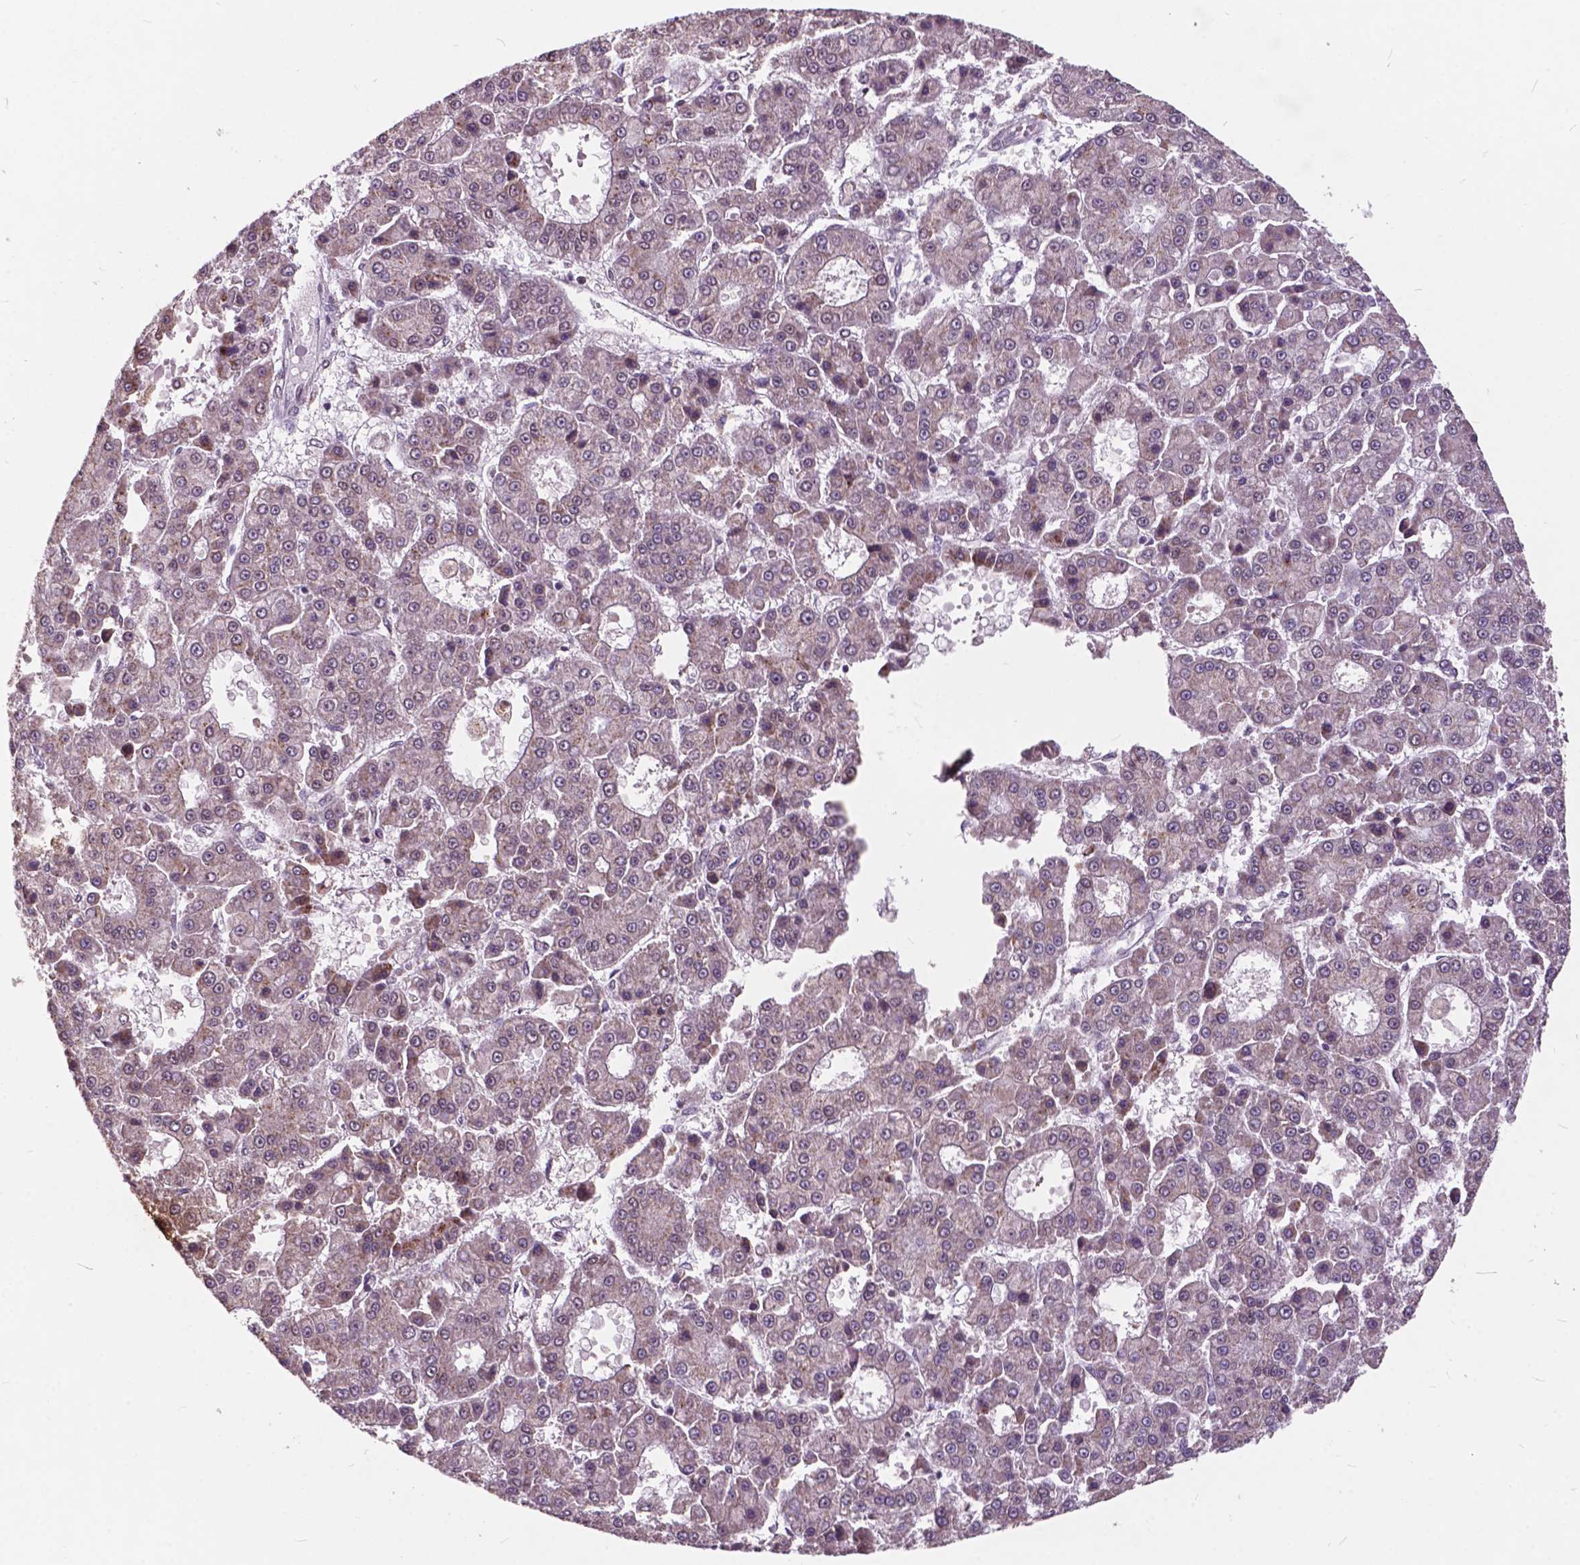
{"staining": {"intensity": "negative", "quantity": "none", "location": "none"}, "tissue": "liver cancer", "cell_type": "Tumor cells", "image_type": "cancer", "snomed": [{"axis": "morphology", "description": "Carcinoma, Hepatocellular, NOS"}, {"axis": "topography", "description": "Liver"}], "caption": "An IHC histopathology image of liver cancer is shown. There is no staining in tumor cells of liver cancer.", "gene": "MSH2", "patient": {"sex": "male", "age": 70}}